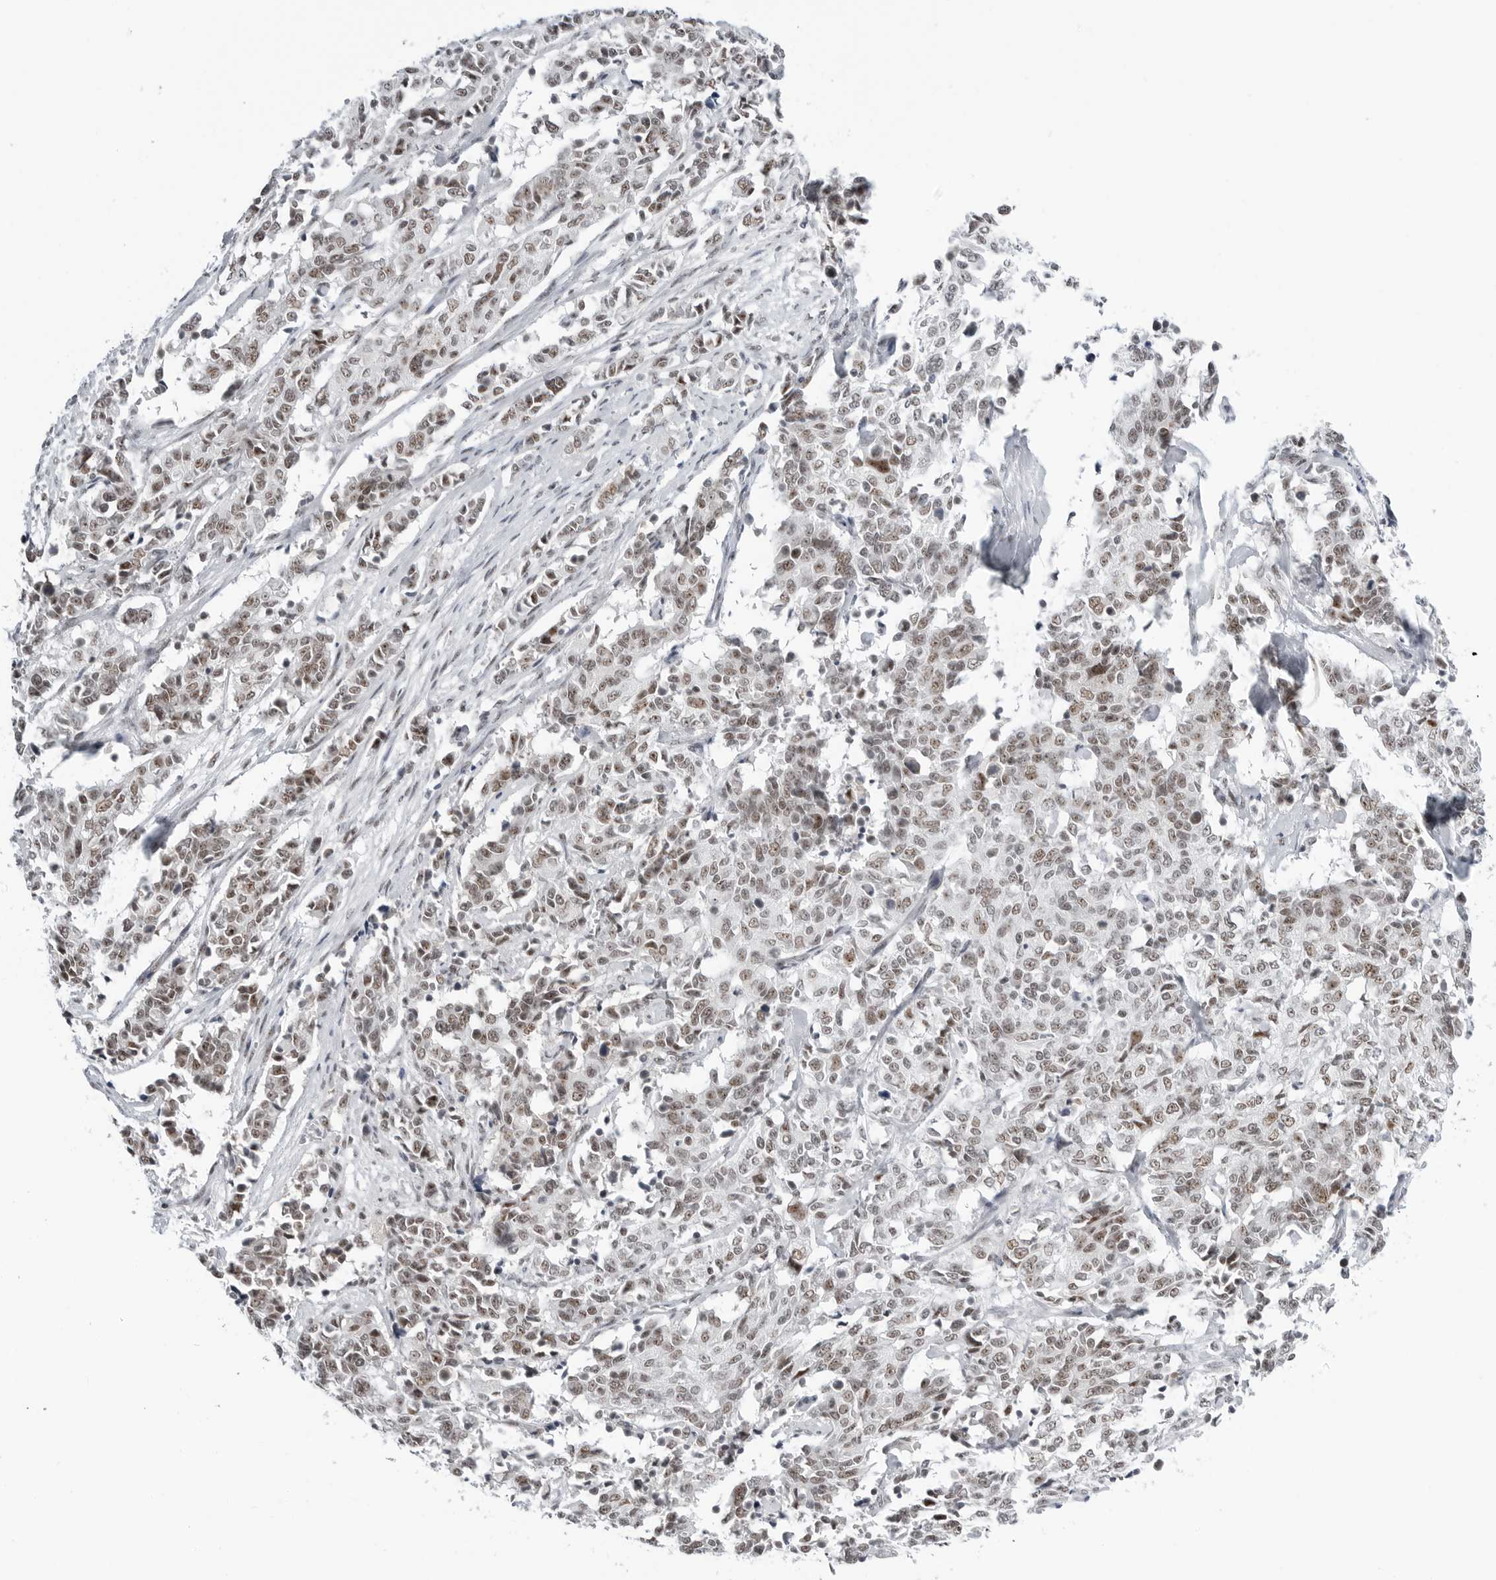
{"staining": {"intensity": "moderate", "quantity": ">75%", "location": "nuclear"}, "tissue": "cervical cancer", "cell_type": "Tumor cells", "image_type": "cancer", "snomed": [{"axis": "morphology", "description": "Normal tissue, NOS"}, {"axis": "morphology", "description": "Squamous cell carcinoma, NOS"}, {"axis": "topography", "description": "Cervix"}], "caption": "This photomicrograph exhibits cervical squamous cell carcinoma stained with IHC to label a protein in brown. The nuclear of tumor cells show moderate positivity for the protein. Nuclei are counter-stained blue.", "gene": "WRAP53", "patient": {"sex": "female", "age": 35}}